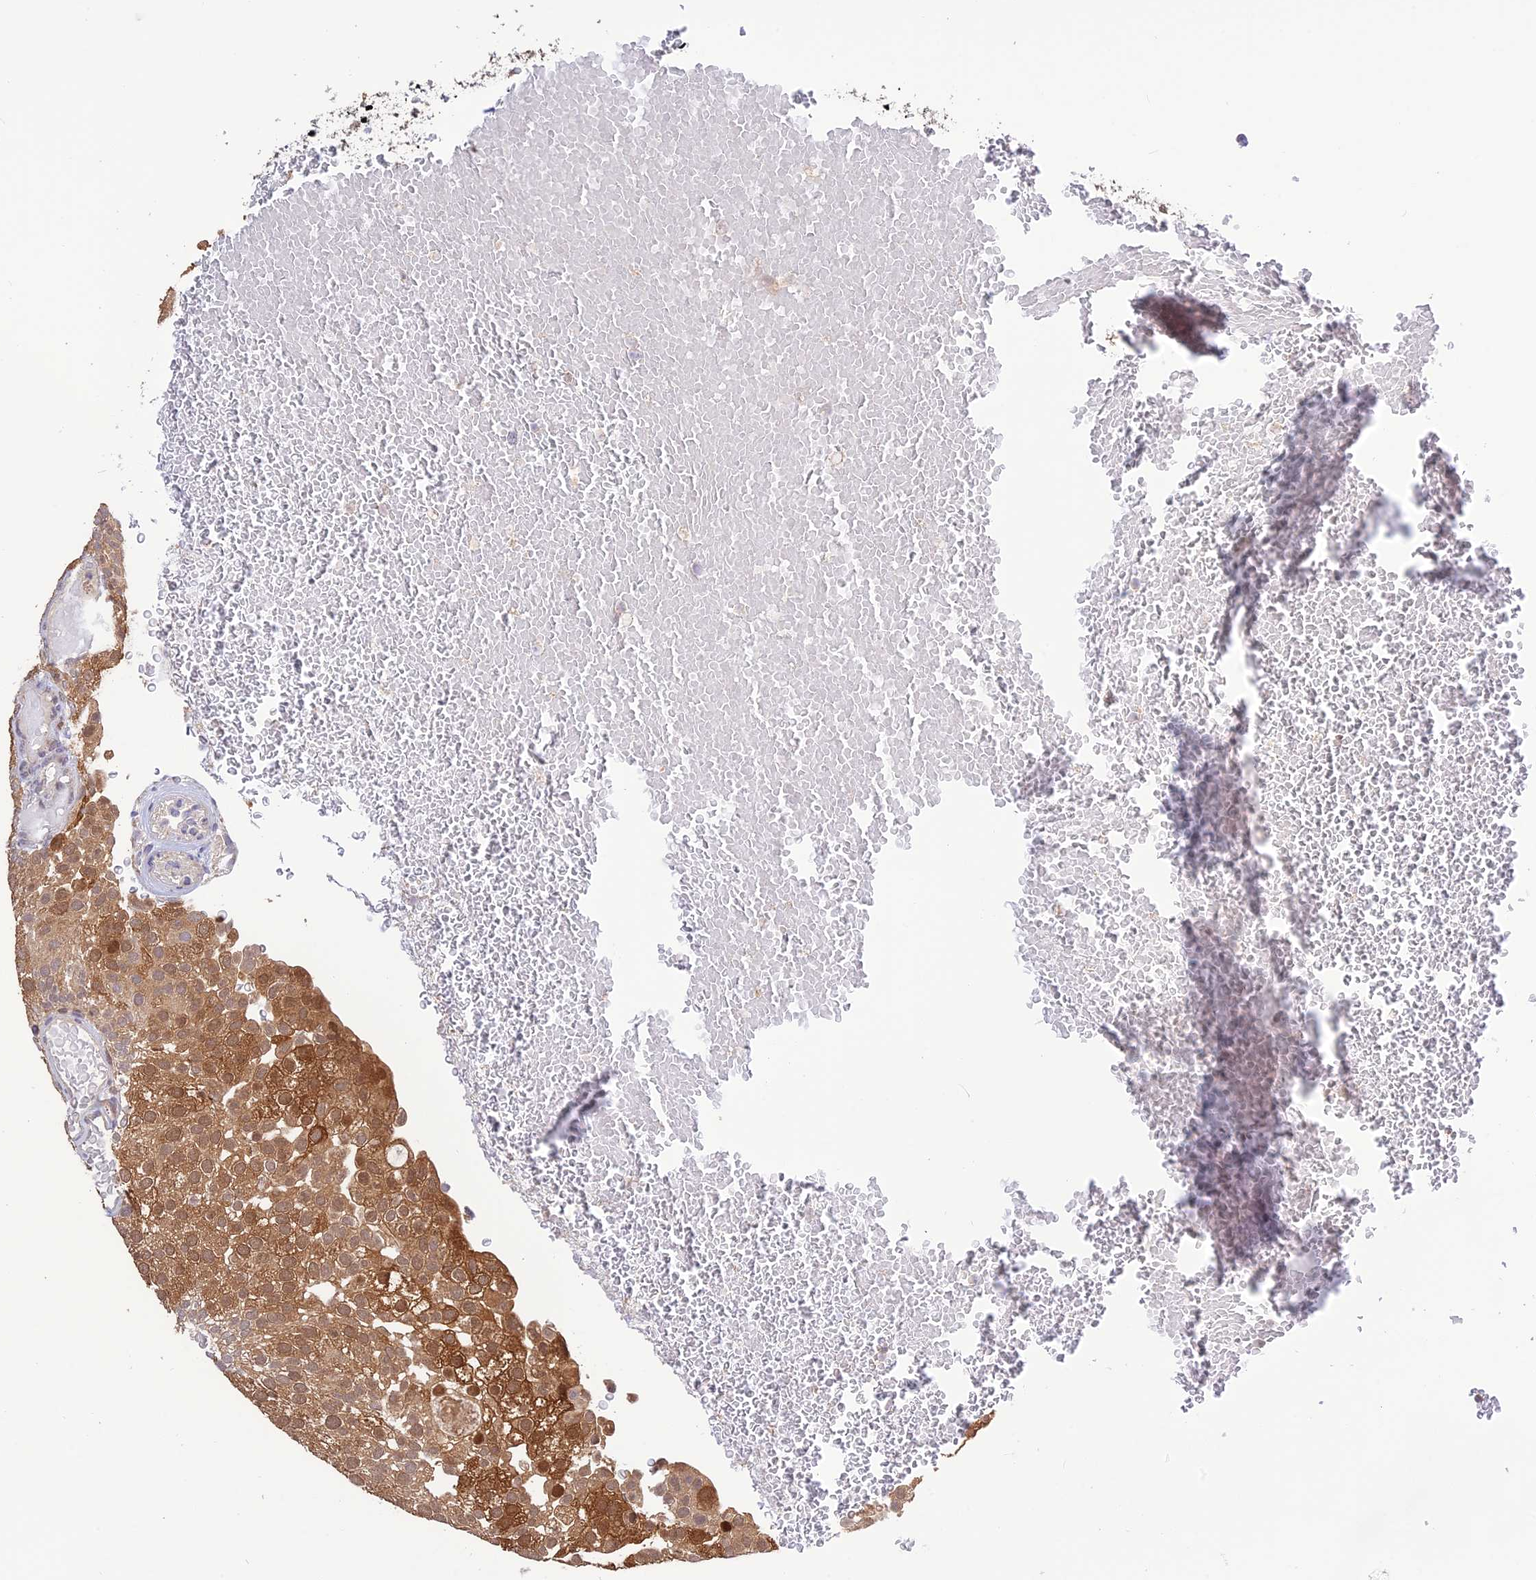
{"staining": {"intensity": "moderate", "quantity": ">75%", "location": "cytoplasmic/membranous"}, "tissue": "urothelial cancer", "cell_type": "Tumor cells", "image_type": "cancer", "snomed": [{"axis": "morphology", "description": "Urothelial carcinoma, Low grade"}, {"axis": "topography", "description": "Urinary bladder"}], "caption": "A high-resolution photomicrograph shows immunohistochemistry staining of low-grade urothelial carcinoma, which demonstrates moderate cytoplasmic/membranous staining in approximately >75% of tumor cells.", "gene": "MNS1", "patient": {"sex": "male", "age": 78}}